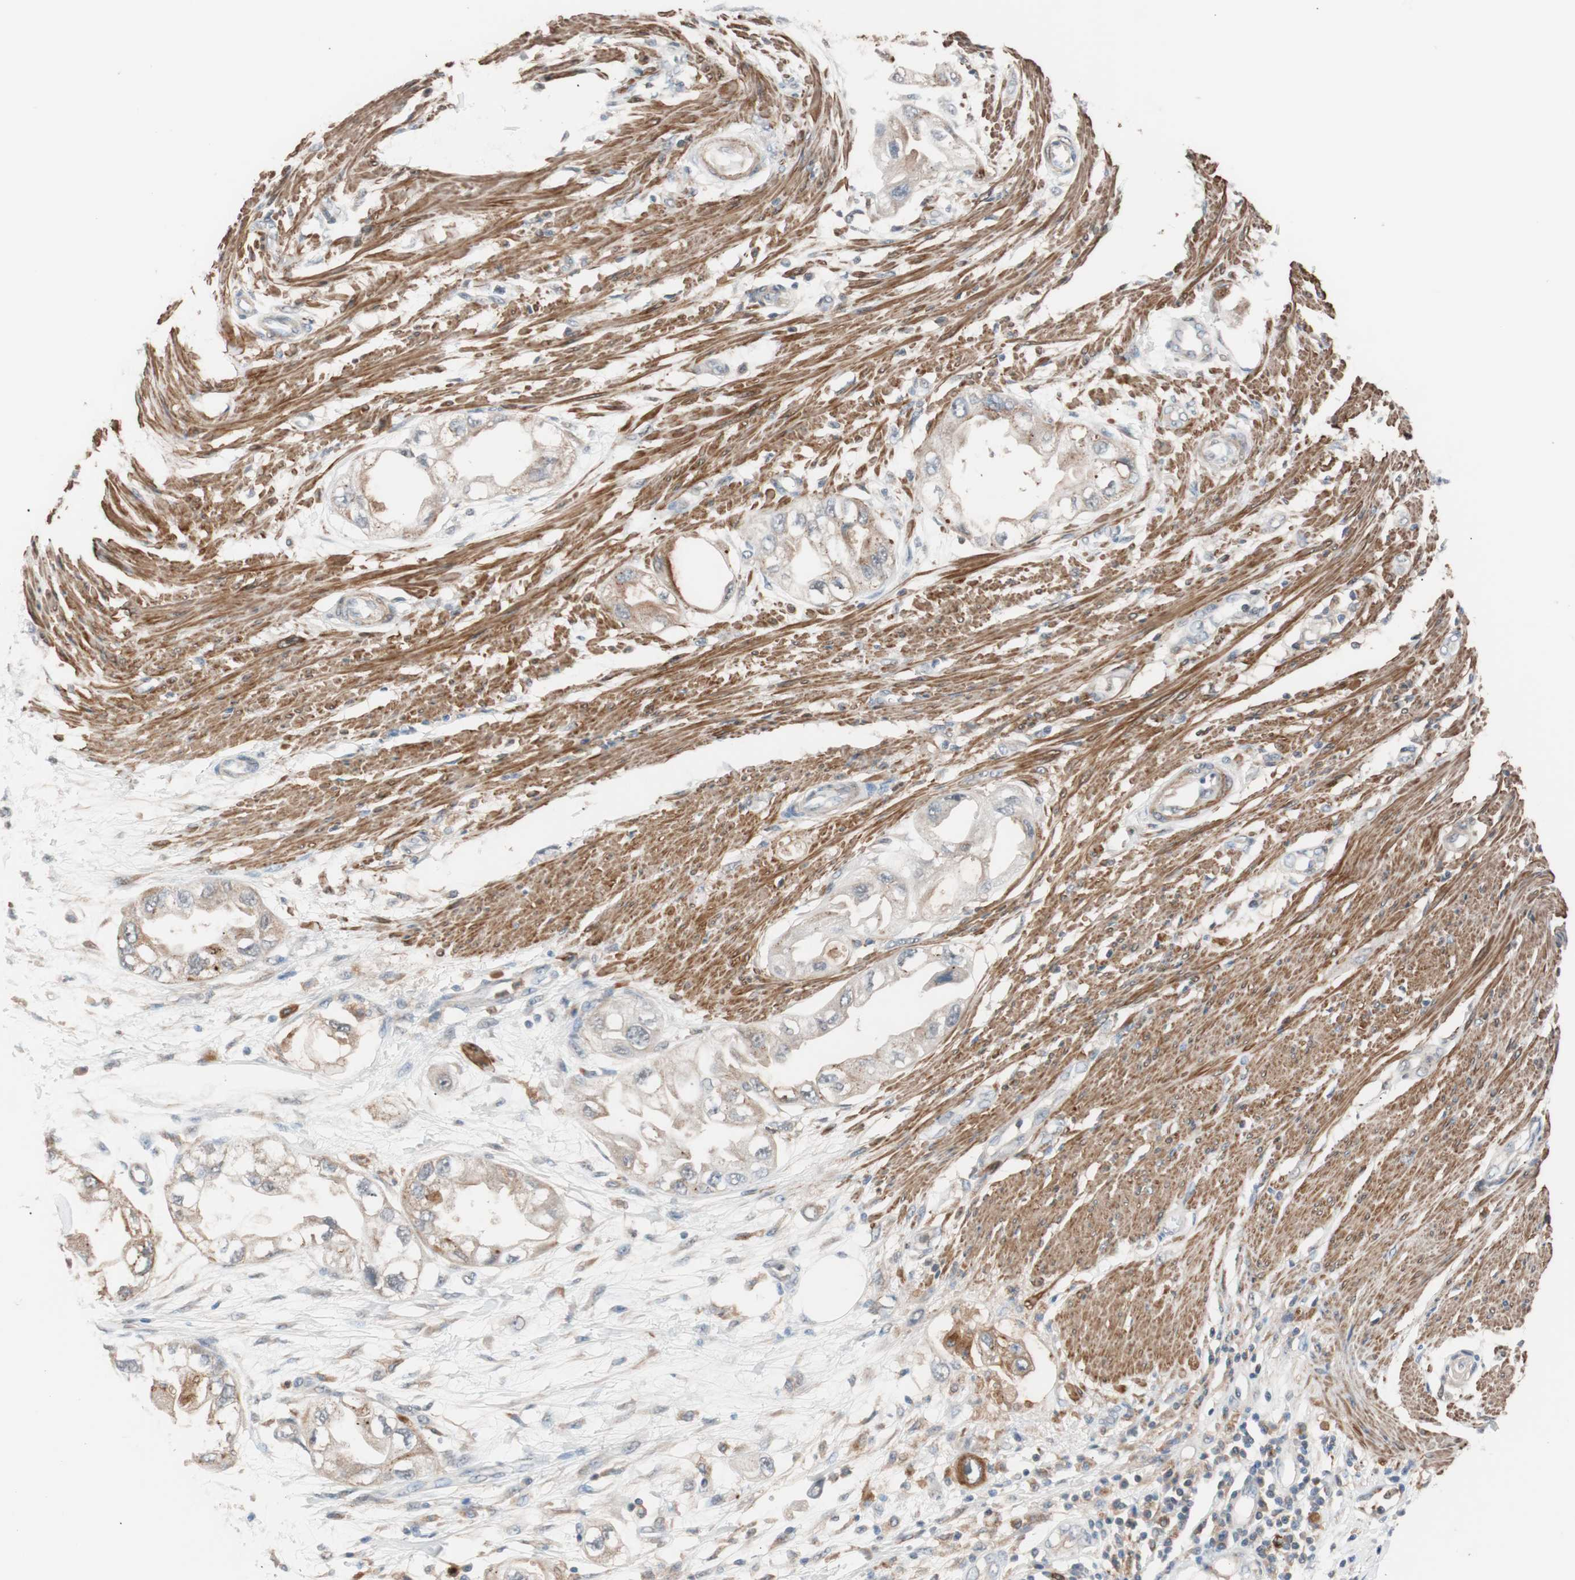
{"staining": {"intensity": "weak", "quantity": "25%-75%", "location": "cytoplasmic/membranous"}, "tissue": "endometrial cancer", "cell_type": "Tumor cells", "image_type": "cancer", "snomed": [{"axis": "morphology", "description": "Adenocarcinoma, NOS"}, {"axis": "topography", "description": "Endometrium"}], "caption": "The histopathology image demonstrates staining of endometrial adenocarcinoma, revealing weak cytoplasmic/membranous protein expression (brown color) within tumor cells.", "gene": "LITAF", "patient": {"sex": "female", "age": 67}}